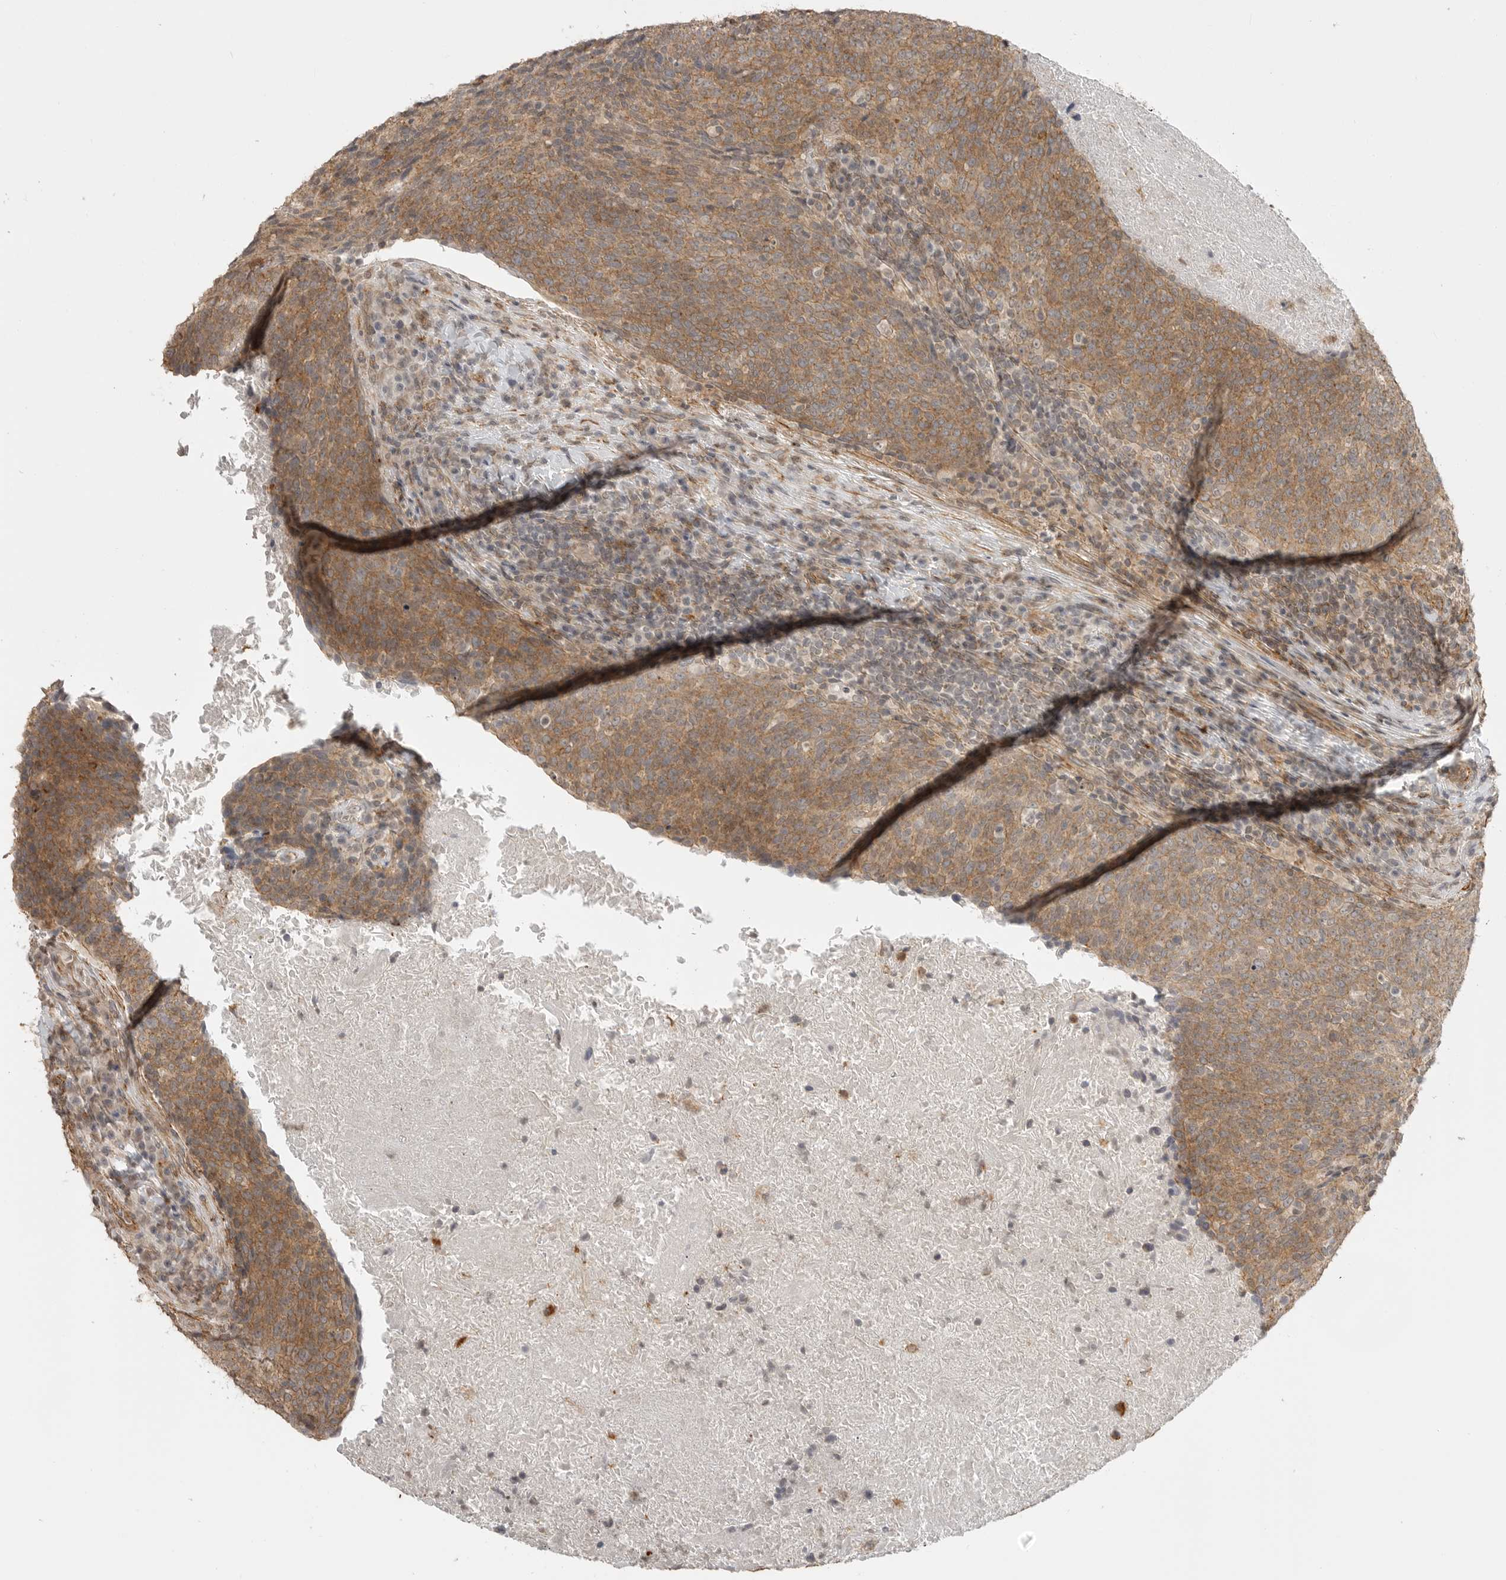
{"staining": {"intensity": "moderate", "quantity": ">75%", "location": "cytoplasmic/membranous"}, "tissue": "head and neck cancer", "cell_type": "Tumor cells", "image_type": "cancer", "snomed": [{"axis": "morphology", "description": "Squamous cell carcinoma, NOS"}, {"axis": "morphology", "description": "Squamous cell carcinoma, metastatic, NOS"}, {"axis": "topography", "description": "Lymph node"}, {"axis": "topography", "description": "Head-Neck"}], "caption": "Immunohistochemistry (DAB) staining of human squamous cell carcinoma (head and neck) displays moderate cytoplasmic/membranous protein positivity in about >75% of tumor cells. The staining was performed using DAB (3,3'-diaminobenzidine), with brown indicating positive protein expression. Nuclei are stained blue with hematoxylin.", "gene": "GPC2", "patient": {"sex": "male", "age": 62}}